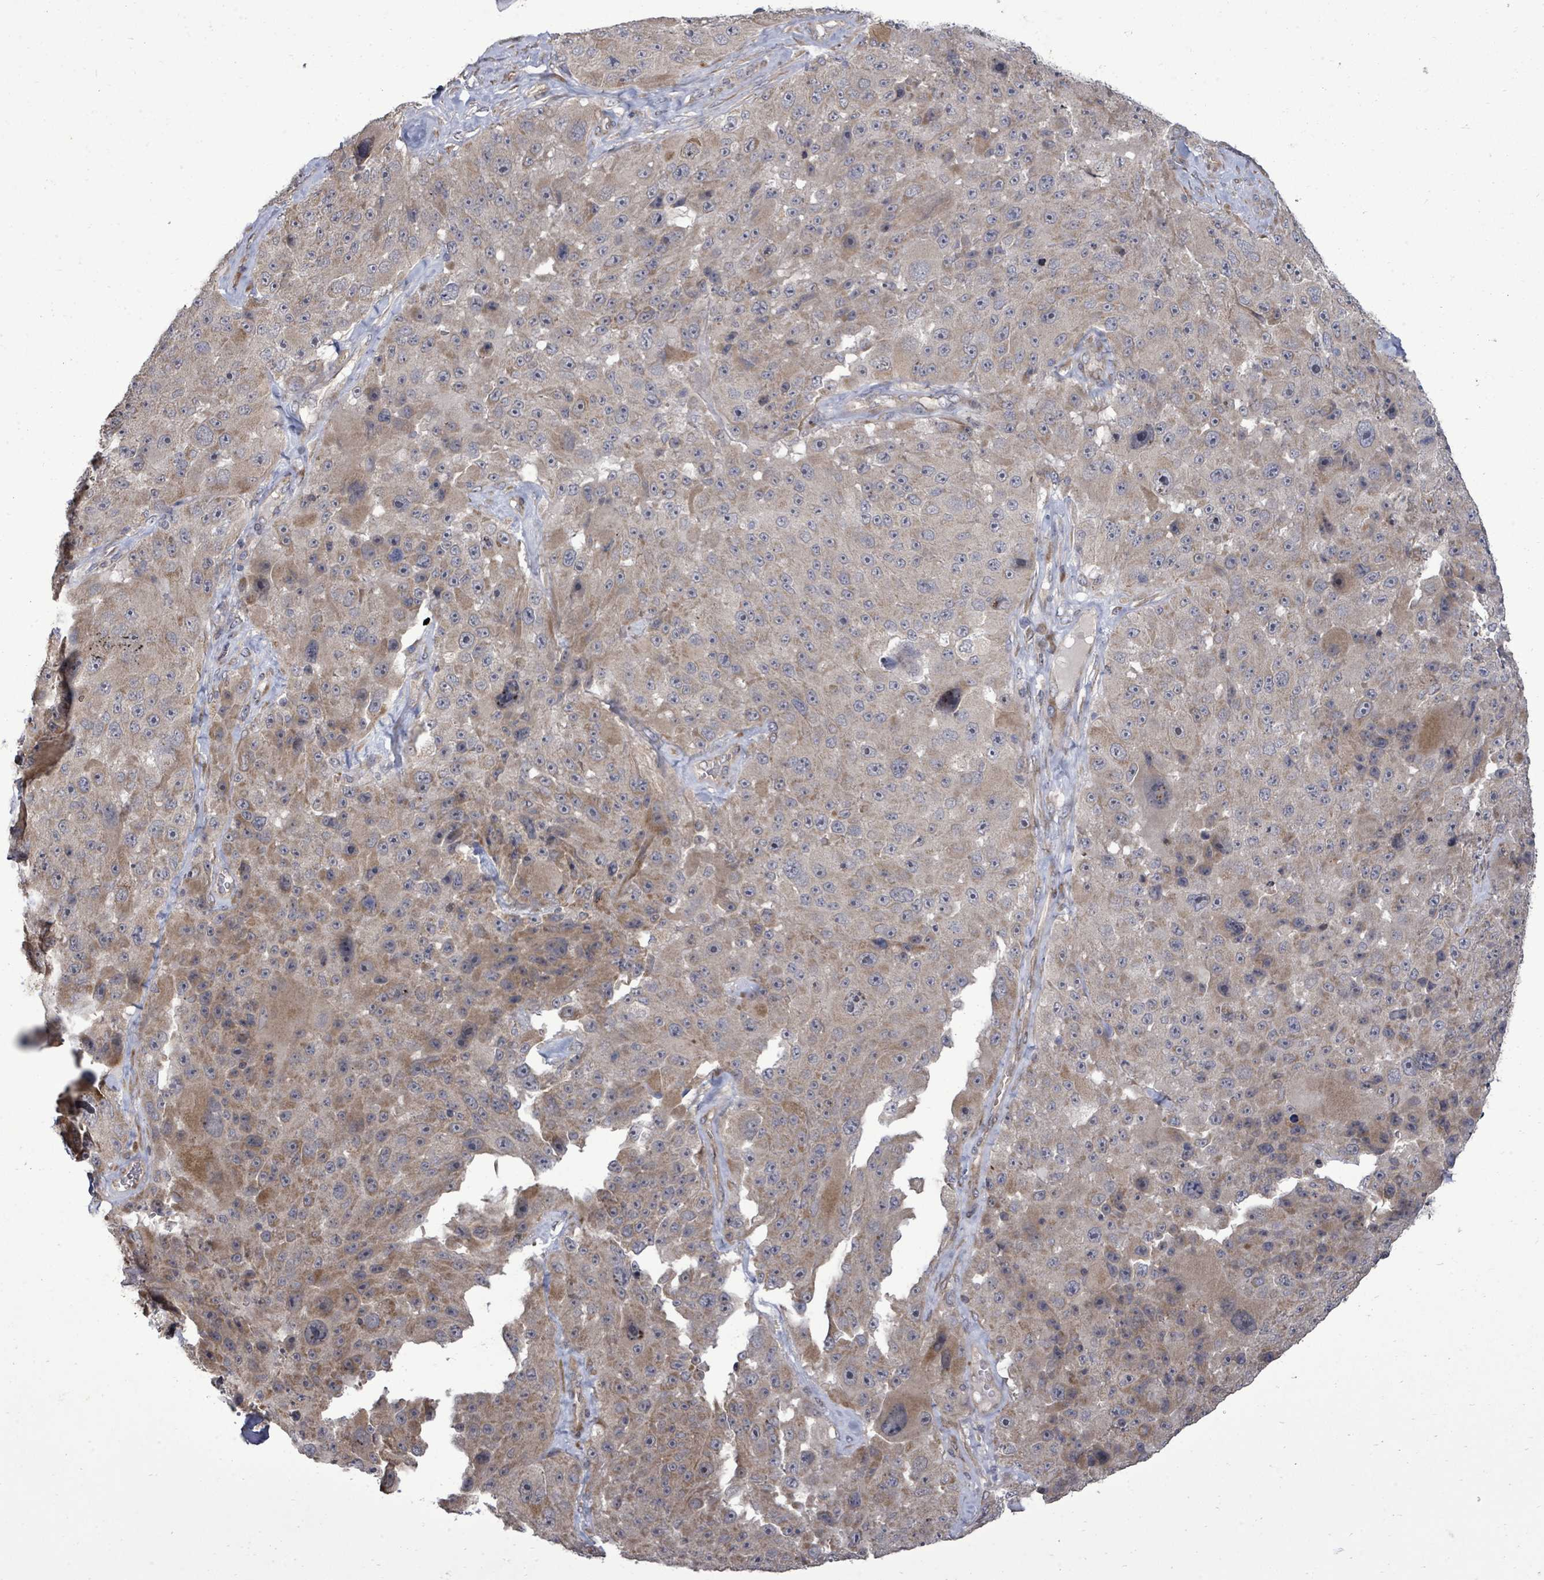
{"staining": {"intensity": "moderate", "quantity": "<25%", "location": "cytoplasmic/membranous"}, "tissue": "melanoma", "cell_type": "Tumor cells", "image_type": "cancer", "snomed": [{"axis": "morphology", "description": "Malignant melanoma, Metastatic site"}, {"axis": "topography", "description": "Lymph node"}], "caption": "A histopathology image of malignant melanoma (metastatic site) stained for a protein exhibits moderate cytoplasmic/membranous brown staining in tumor cells. The protein is stained brown, and the nuclei are stained in blue (DAB (3,3'-diaminobenzidine) IHC with brightfield microscopy, high magnification).", "gene": "KRTAP27-1", "patient": {"sex": "male", "age": 62}}